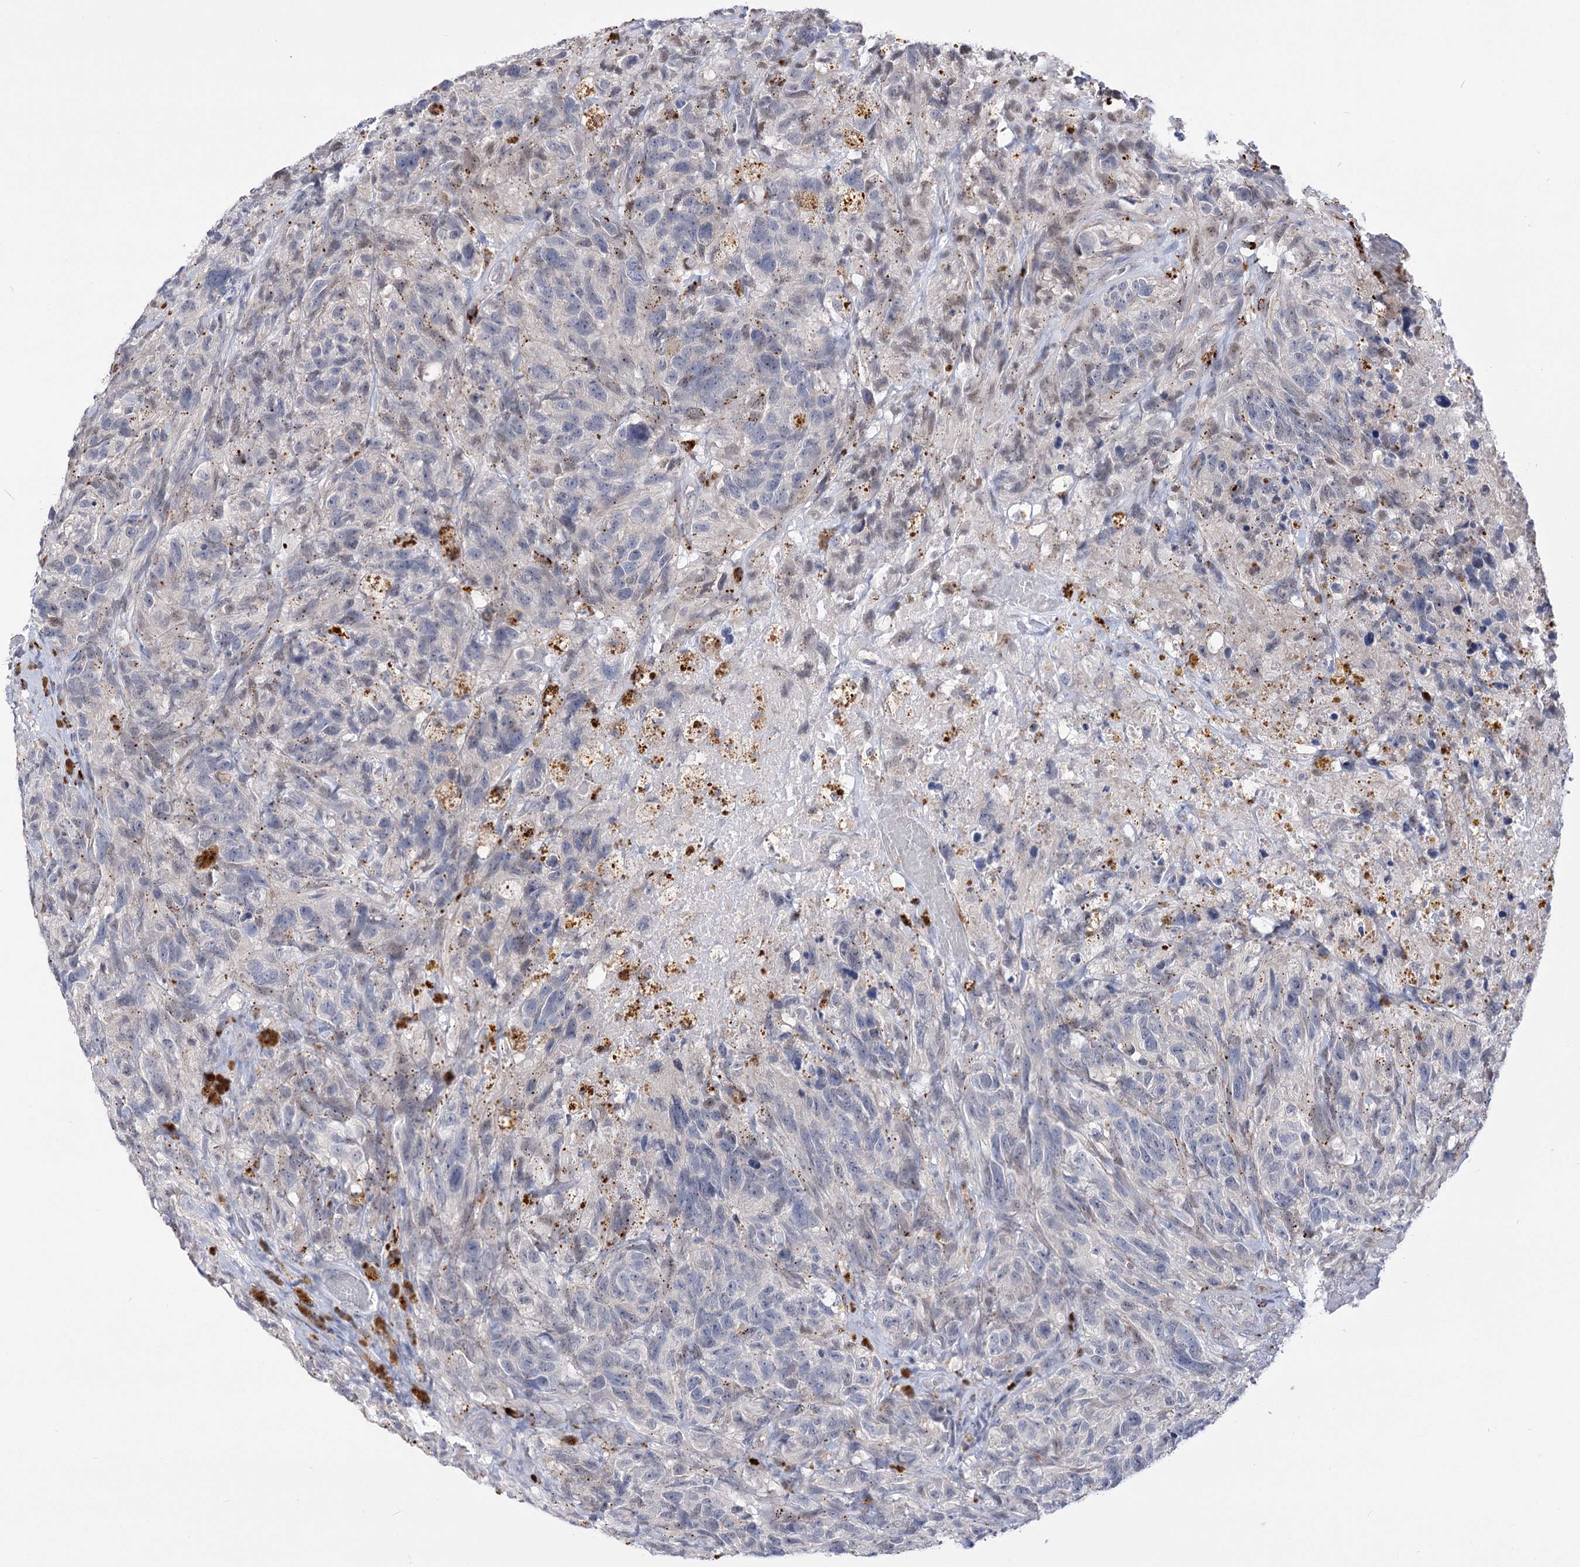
{"staining": {"intensity": "negative", "quantity": "none", "location": "none"}, "tissue": "glioma", "cell_type": "Tumor cells", "image_type": "cancer", "snomed": [{"axis": "morphology", "description": "Glioma, malignant, High grade"}, {"axis": "topography", "description": "Brain"}], "caption": "The immunohistochemistry (IHC) image has no significant positivity in tumor cells of malignant high-grade glioma tissue.", "gene": "SIAE", "patient": {"sex": "male", "age": 69}}